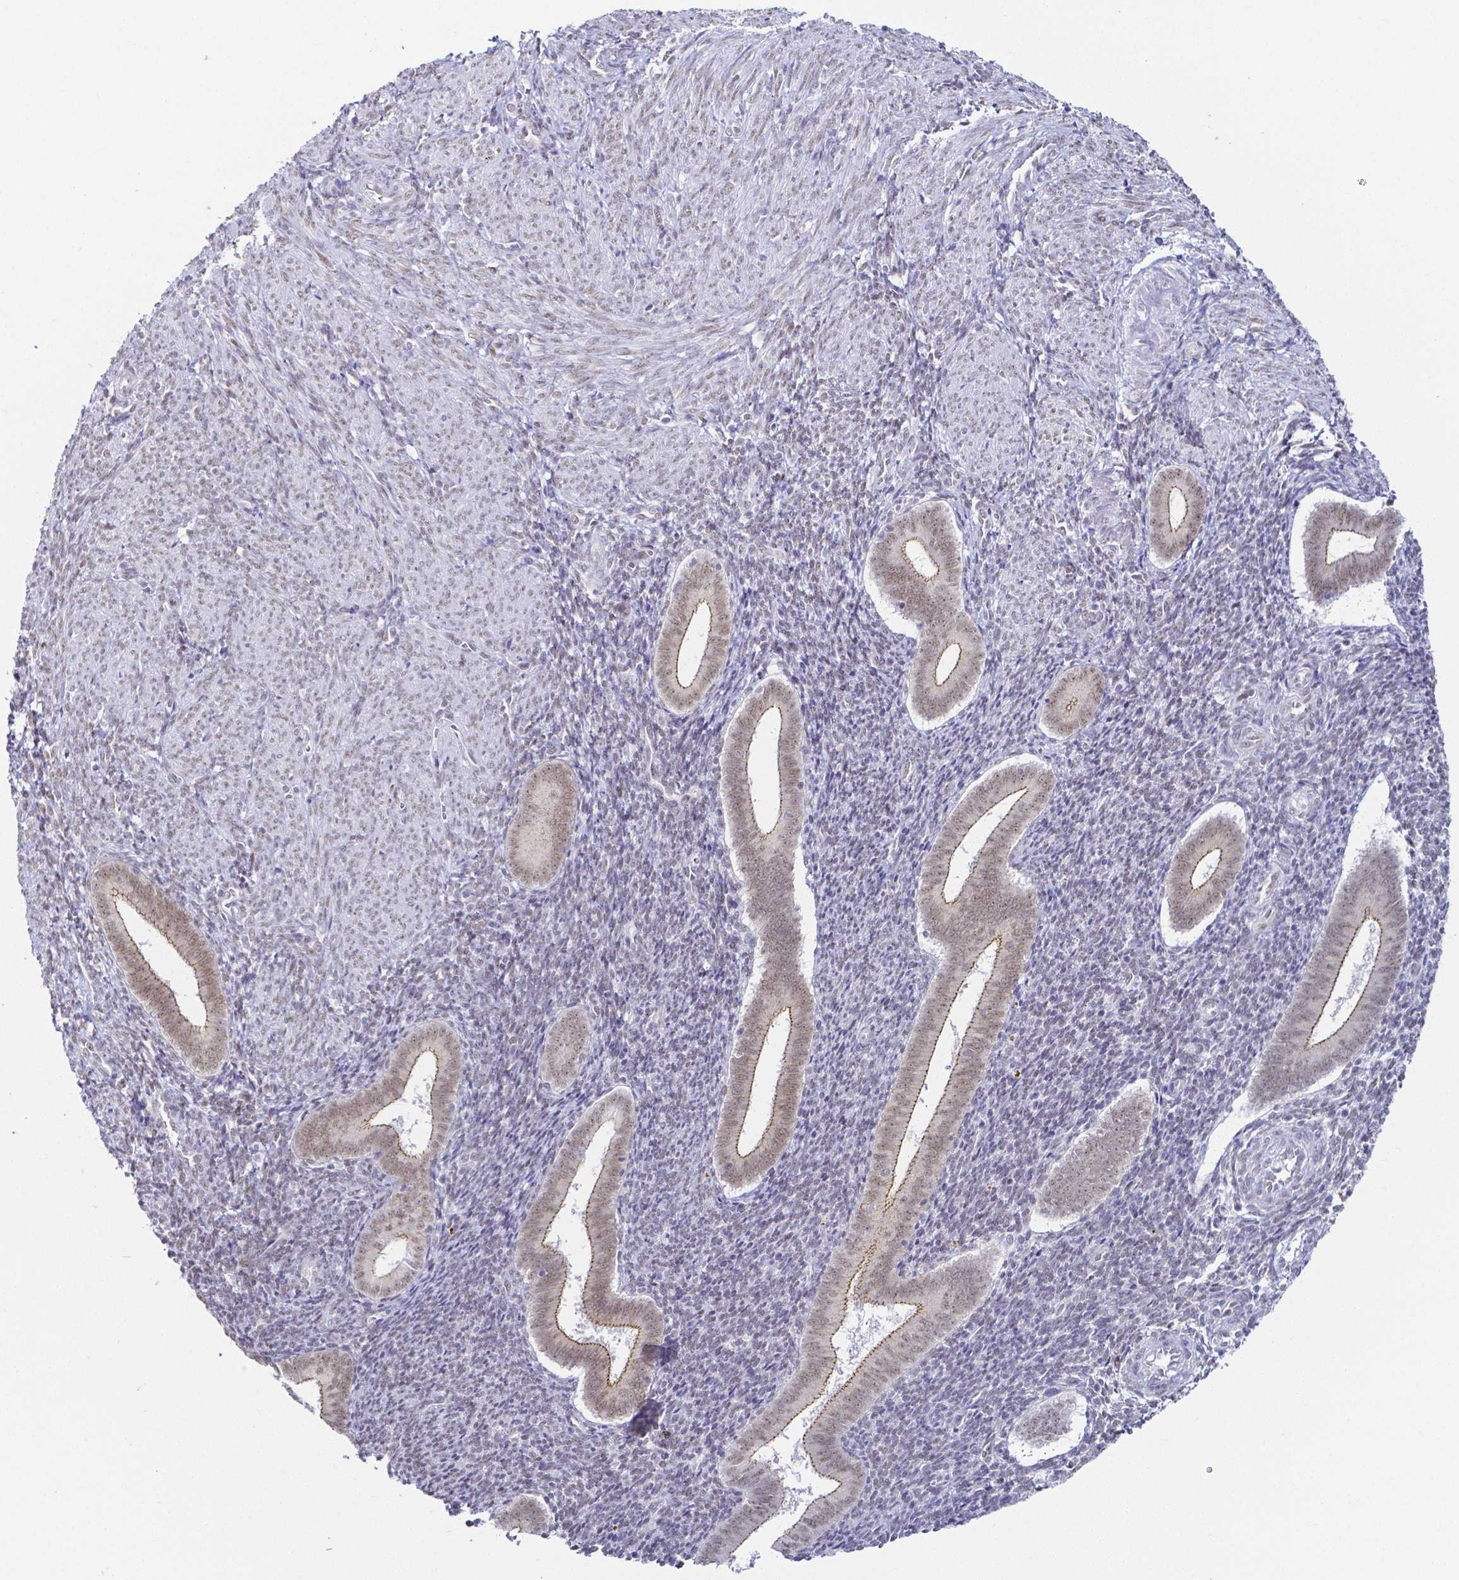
{"staining": {"intensity": "negative", "quantity": "none", "location": "none"}, "tissue": "endometrium", "cell_type": "Cells in endometrial stroma", "image_type": "normal", "snomed": [{"axis": "morphology", "description": "Normal tissue, NOS"}, {"axis": "topography", "description": "Endometrium"}], "caption": "Immunohistochemistry (IHC) photomicrograph of normal endometrium stained for a protein (brown), which displays no positivity in cells in endometrial stroma.", "gene": "FAM83G", "patient": {"sex": "female", "age": 25}}